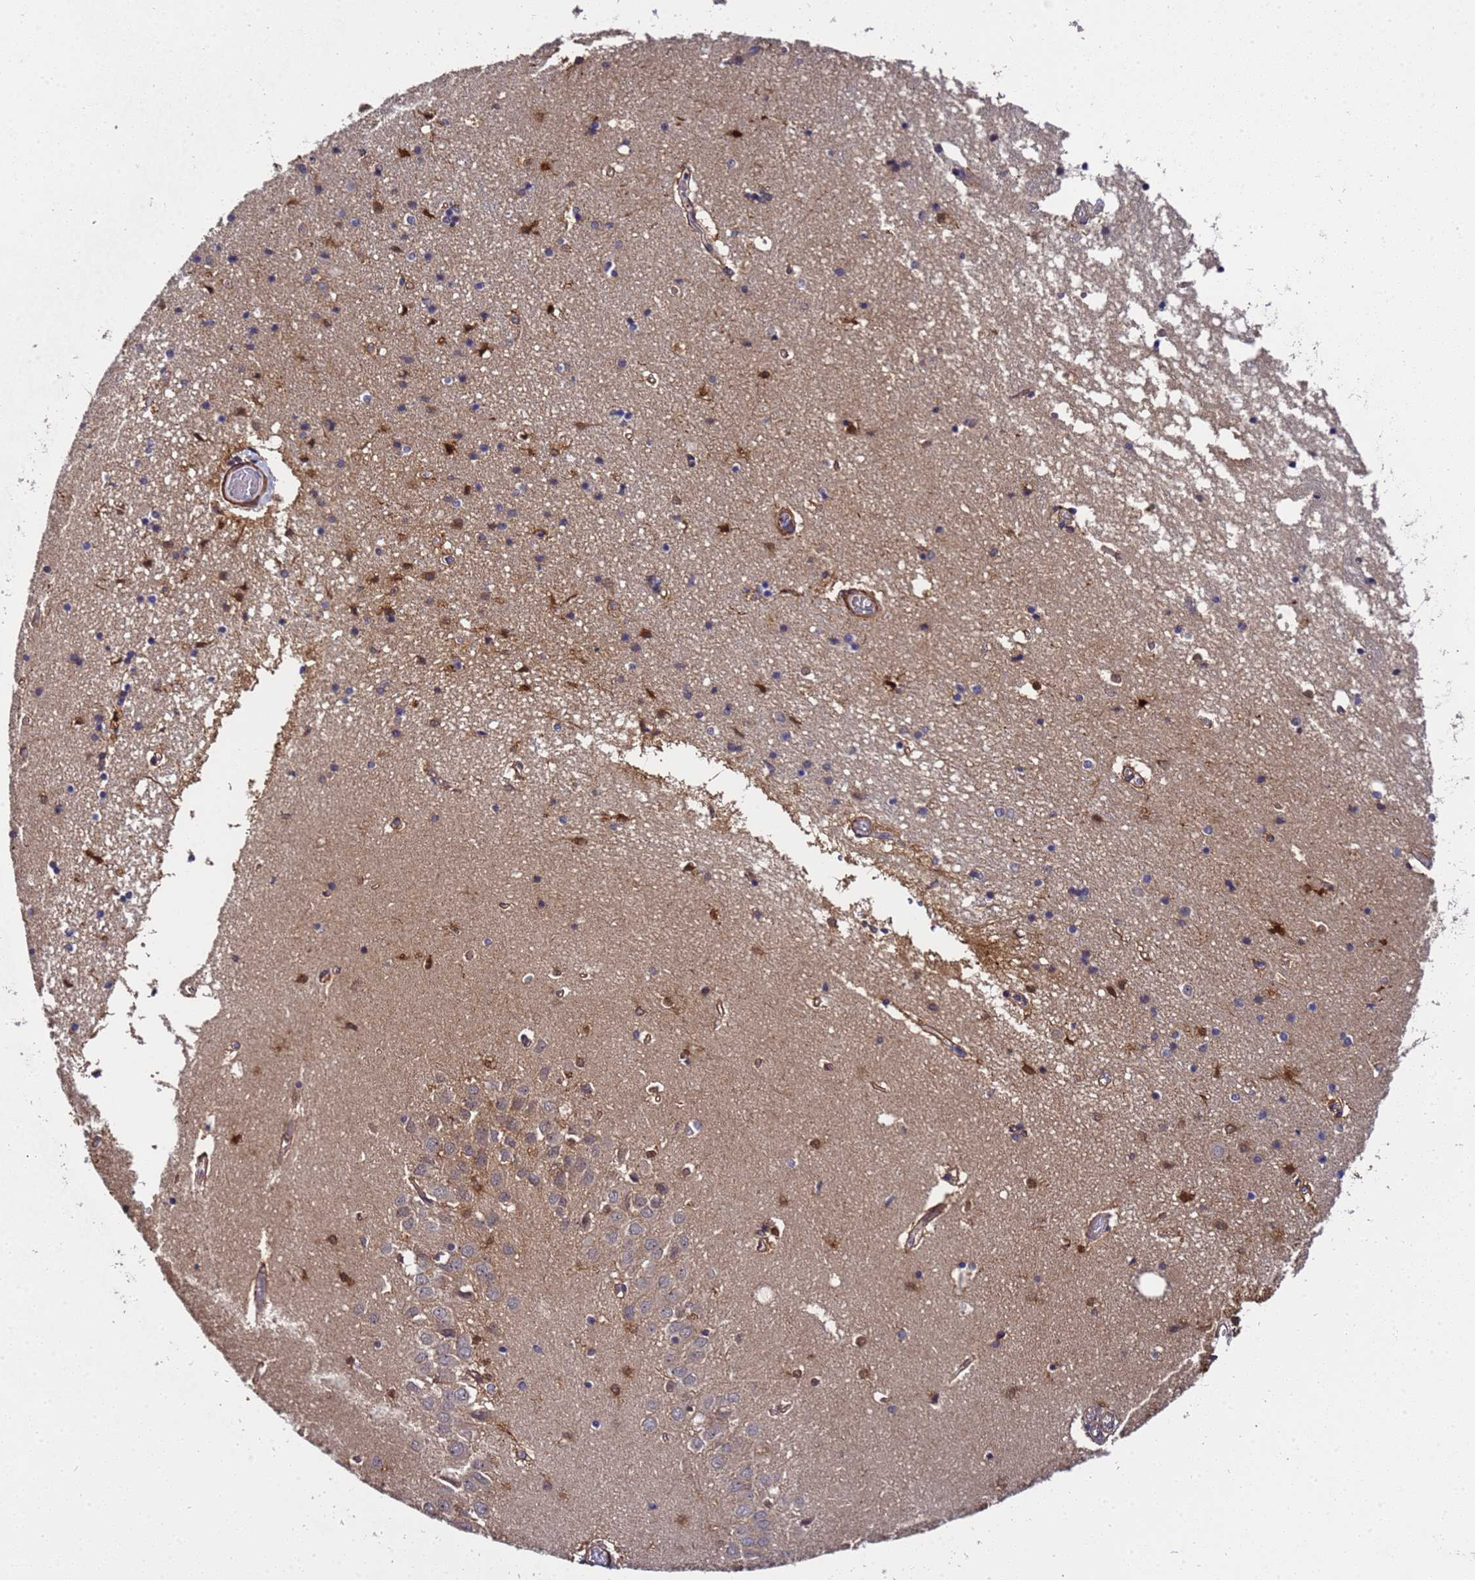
{"staining": {"intensity": "moderate", "quantity": "<25%", "location": "cytoplasmic/membranous,nuclear"}, "tissue": "hippocampus", "cell_type": "Glial cells", "image_type": "normal", "snomed": [{"axis": "morphology", "description": "Normal tissue, NOS"}, {"axis": "topography", "description": "Hippocampus"}], "caption": "Hippocampus was stained to show a protein in brown. There is low levels of moderate cytoplasmic/membranous,nuclear positivity in about <25% of glial cells. The staining was performed using DAB (3,3'-diaminobenzidine) to visualize the protein expression in brown, while the nuclei were stained in blue with hematoxylin (Magnification: 20x).", "gene": "GSTCD", "patient": {"sex": "male", "age": 45}}